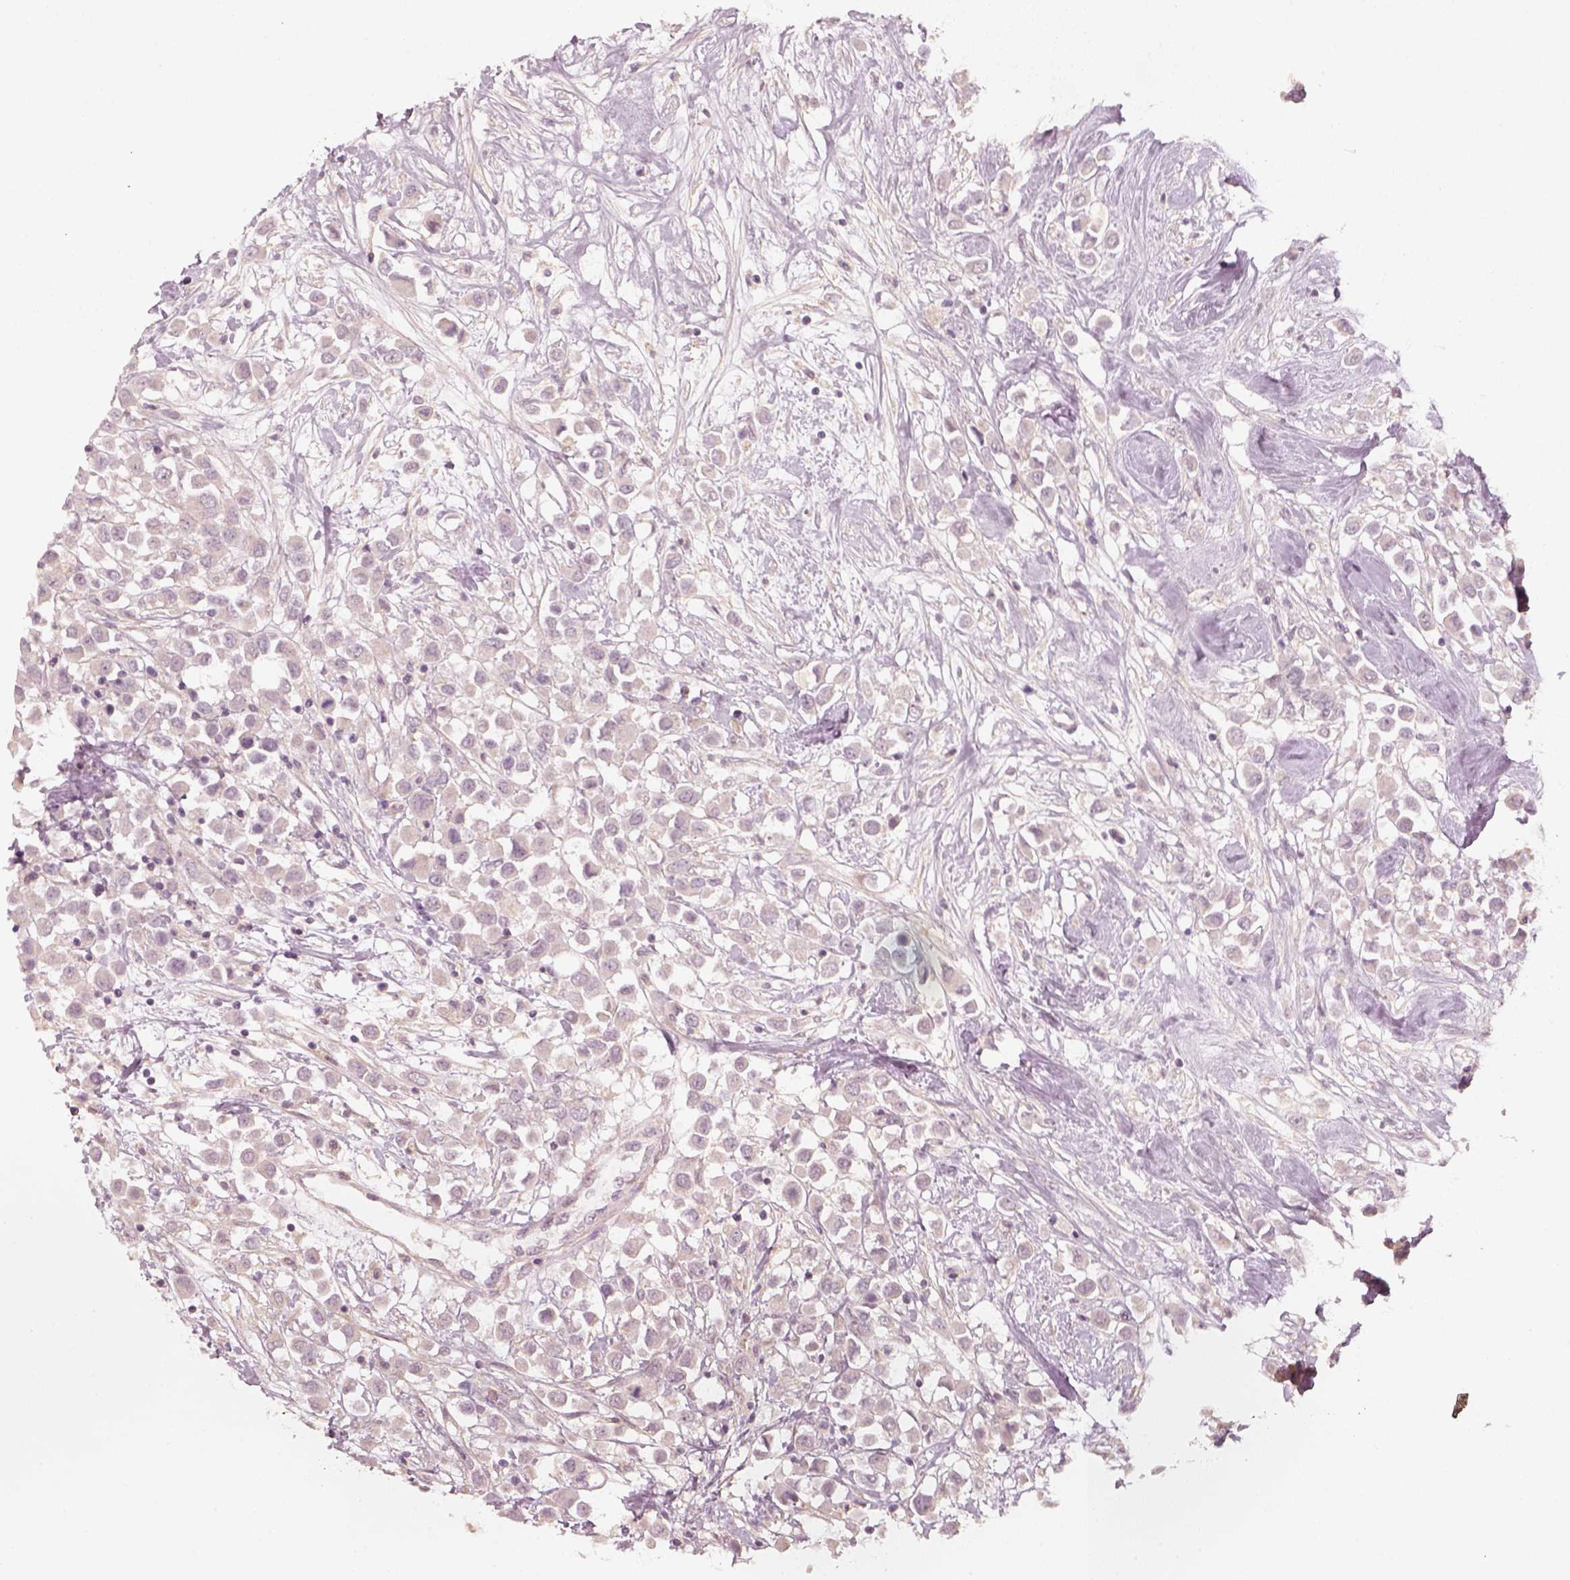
{"staining": {"intensity": "weak", "quantity": ">75%", "location": "cytoplasmic/membranous"}, "tissue": "breast cancer", "cell_type": "Tumor cells", "image_type": "cancer", "snomed": [{"axis": "morphology", "description": "Duct carcinoma"}, {"axis": "topography", "description": "Breast"}], "caption": "Weak cytoplasmic/membranous positivity is present in about >75% of tumor cells in invasive ductal carcinoma (breast). Using DAB (brown) and hematoxylin (blue) stains, captured at high magnification using brightfield microscopy.", "gene": "LAMC2", "patient": {"sex": "female", "age": 61}}